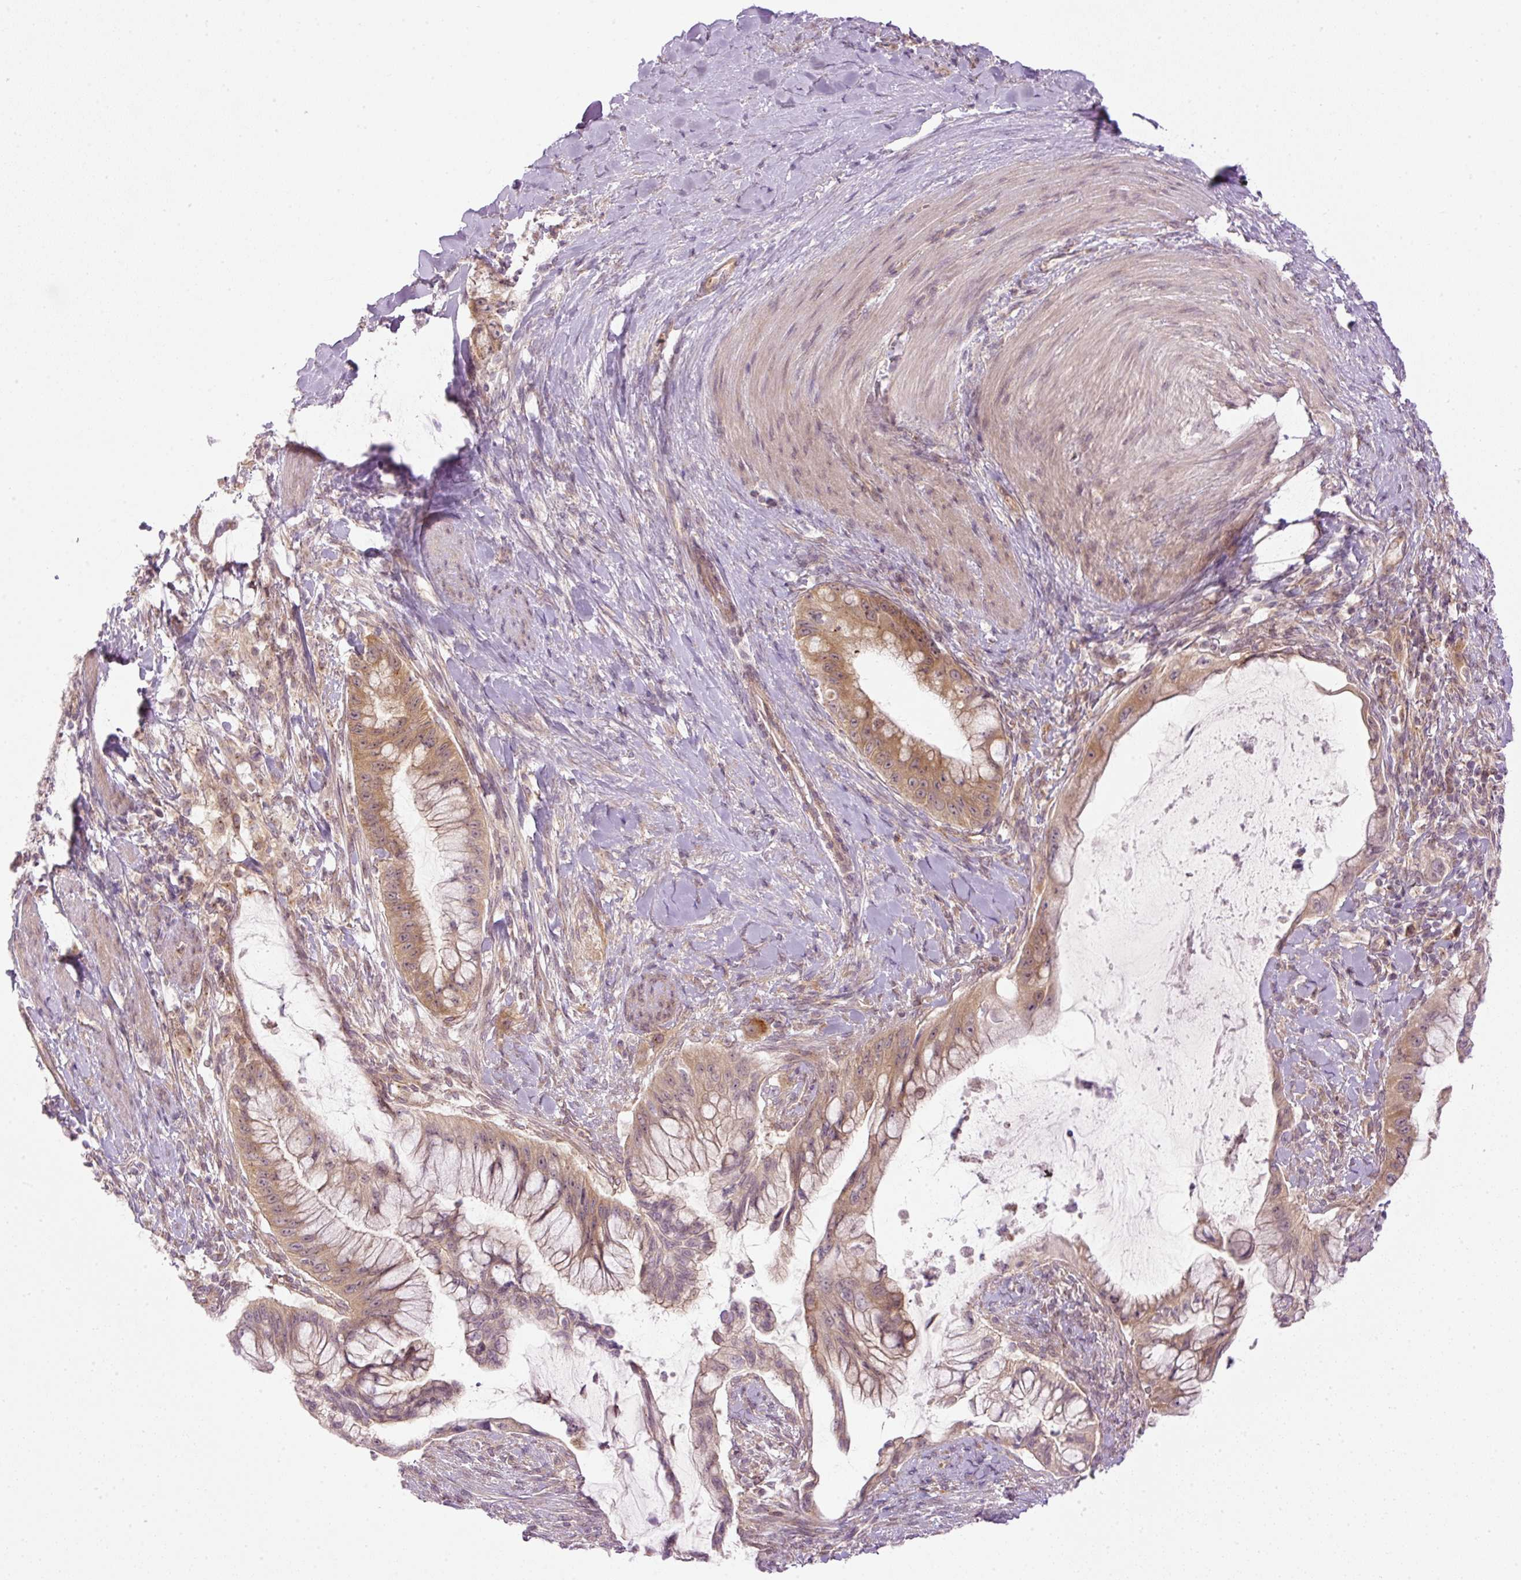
{"staining": {"intensity": "moderate", "quantity": ">75%", "location": "cytoplasmic/membranous"}, "tissue": "pancreatic cancer", "cell_type": "Tumor cells", "image_type": "cancer", "snomed": [{"axis": "morphology", "description": "Adenocarcinoma, NOS"}, {"axis": "topography", "description": "Pancreas"}], "caption": "DAB (3,3'-diaminobenzidine) immunohistochemical staining of human pancreatic cancer reveals moderate cytoplasmic/membranous protein staining in about >75% of tumor cells. The staining is performed using DAB (3,3'-diaminobenzidine) brown chromogen to label protein expression. The nuclei are counter-stained blue using hematoxylin.", "gene": "MZT2B", "patient": {"sex": "male", "age": 48}}